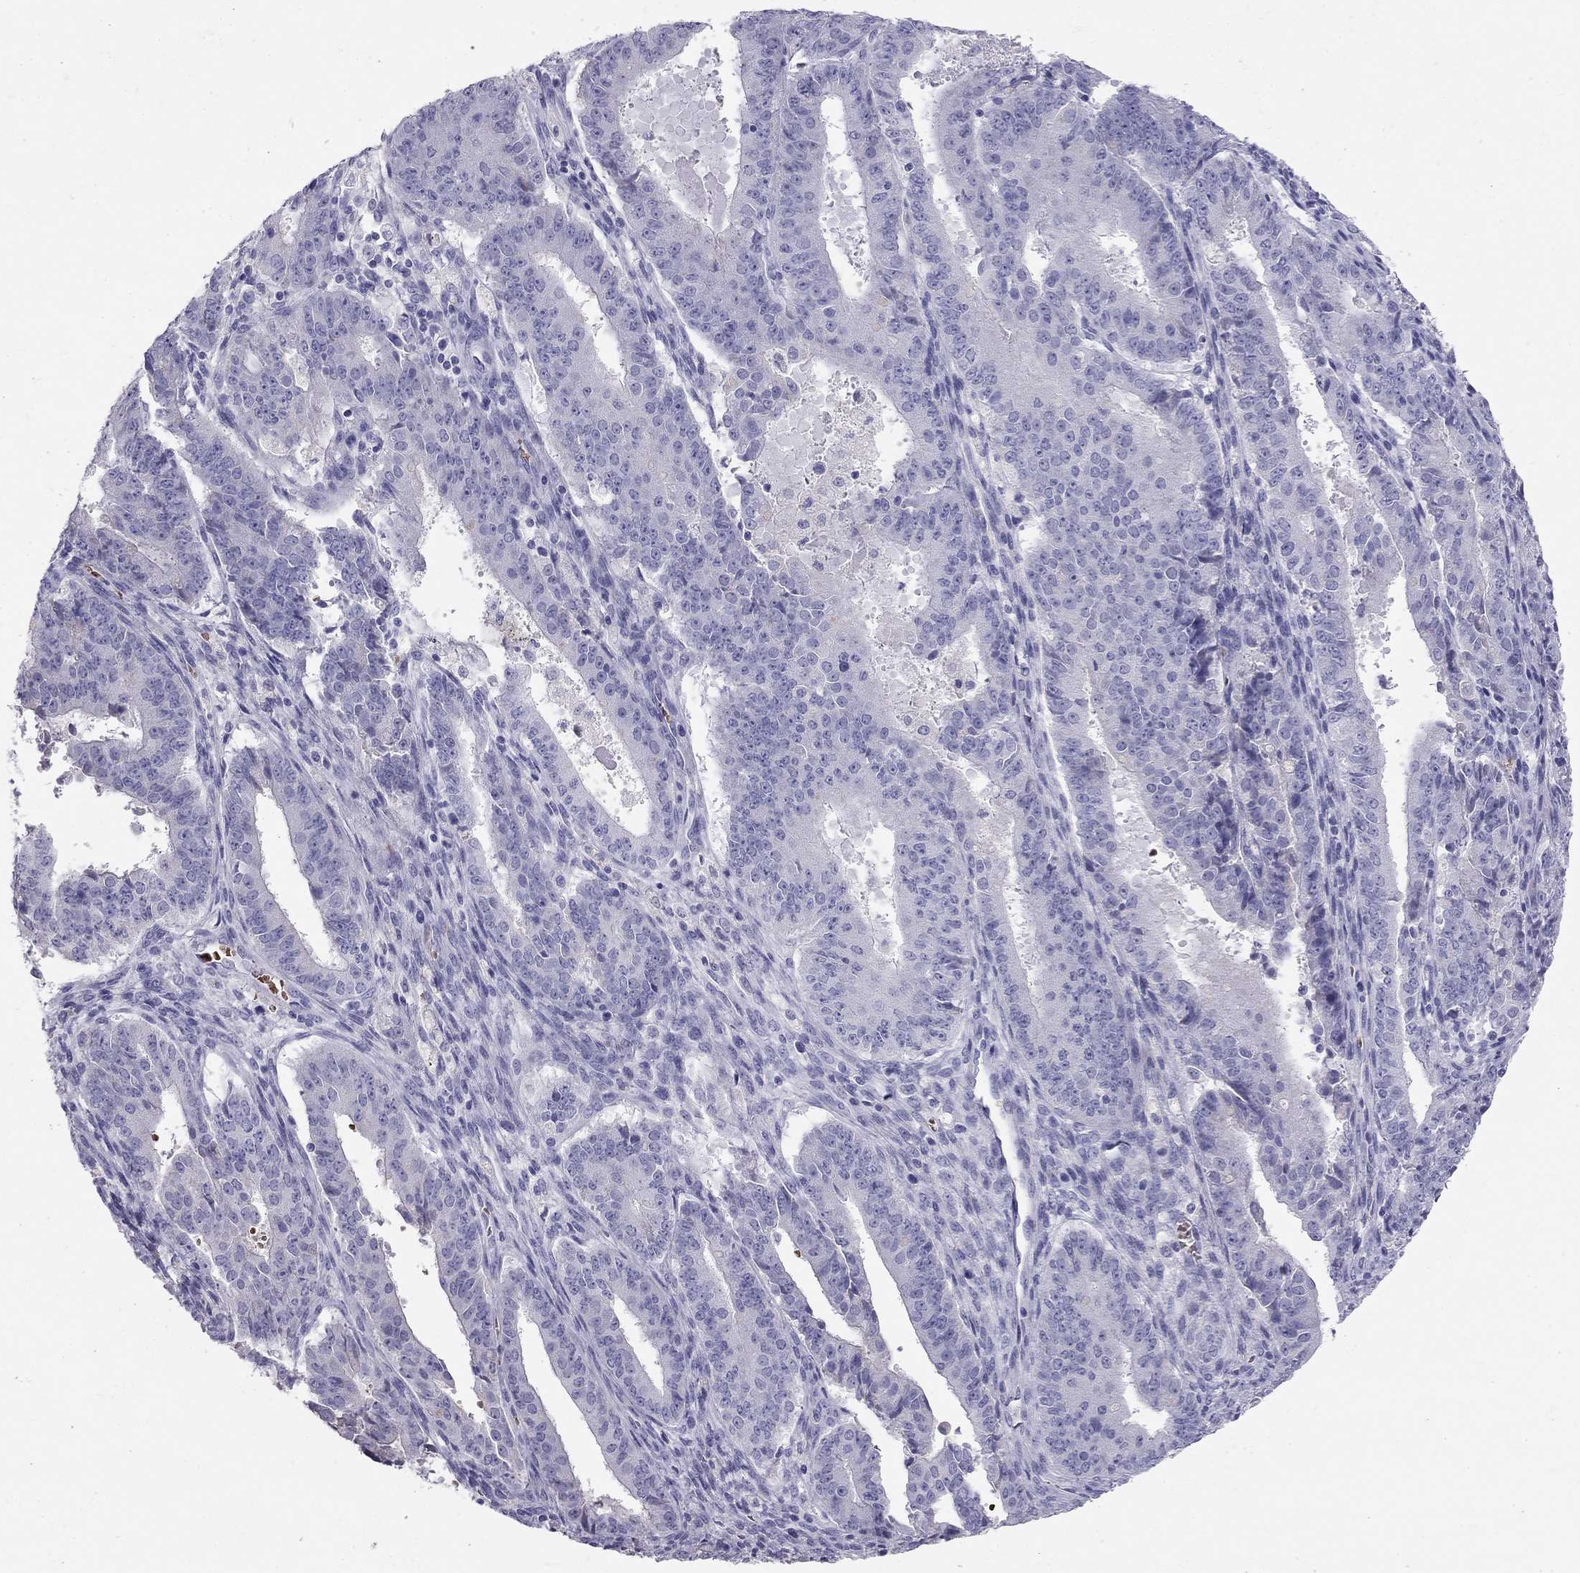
{"staining": {"intensity": "negative", "quantity": "none", "location": "none"}, "tissue": "ovarian cancer", "cell_type": "Tumor cells", "image_type": "cancer", "snomed": [{"axis": "morphology", "description": "Carcinoma, endometroid"}, {"axis": "topography", "description": "Ovary"}], "caption": "Micrograph shows no protein staining in tumor cells of ovarian endometroid carcinoma tissue. Nuclei are stained in blue.", "gene": "RHD", "patient": {"sex": "female", "age": 42}}